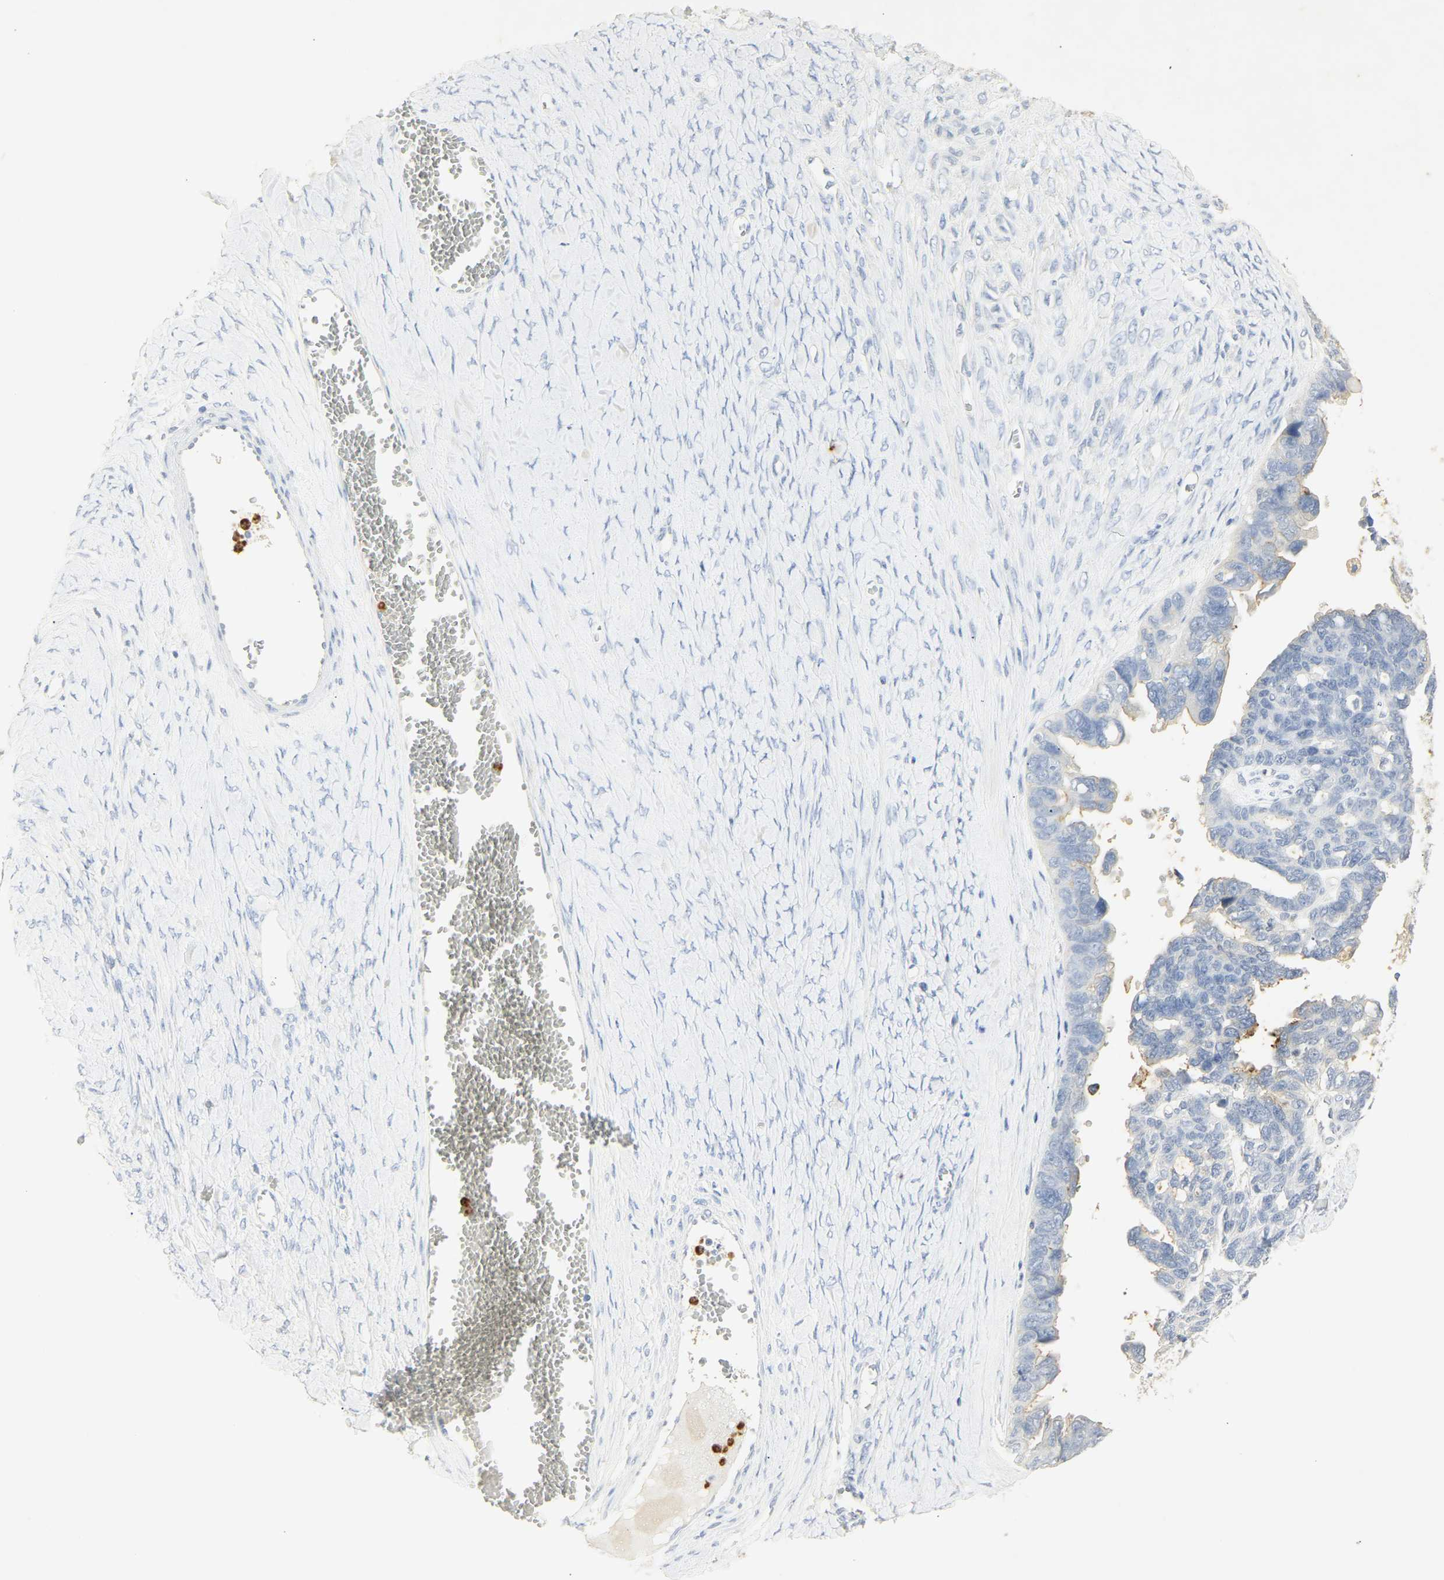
{"staining": {"intensity": "negative", "quantity": "none", "location": "none"}, "tissue": "ovarian cancer", "cell_type": "Tumor cells", "image_type": "cancer", "snomed": [{"axis": "morphology", "description": "Cystadenocarcinoma, serous, NOS"}, {"axis": "topography", "description": "Ovary"}], "caption": "IHC image of ovarian cancer (serous cystadenocarcinoma) stained for a protein (brown), which demonstrates no expression in tumor cells. (Brightfield microscopy of DAB (3,3'-diaminobenzidine) immunohistochemistry at high magnification).", "gene": "CEACAM5", "patient": {"sex": "female", "age": 79}}